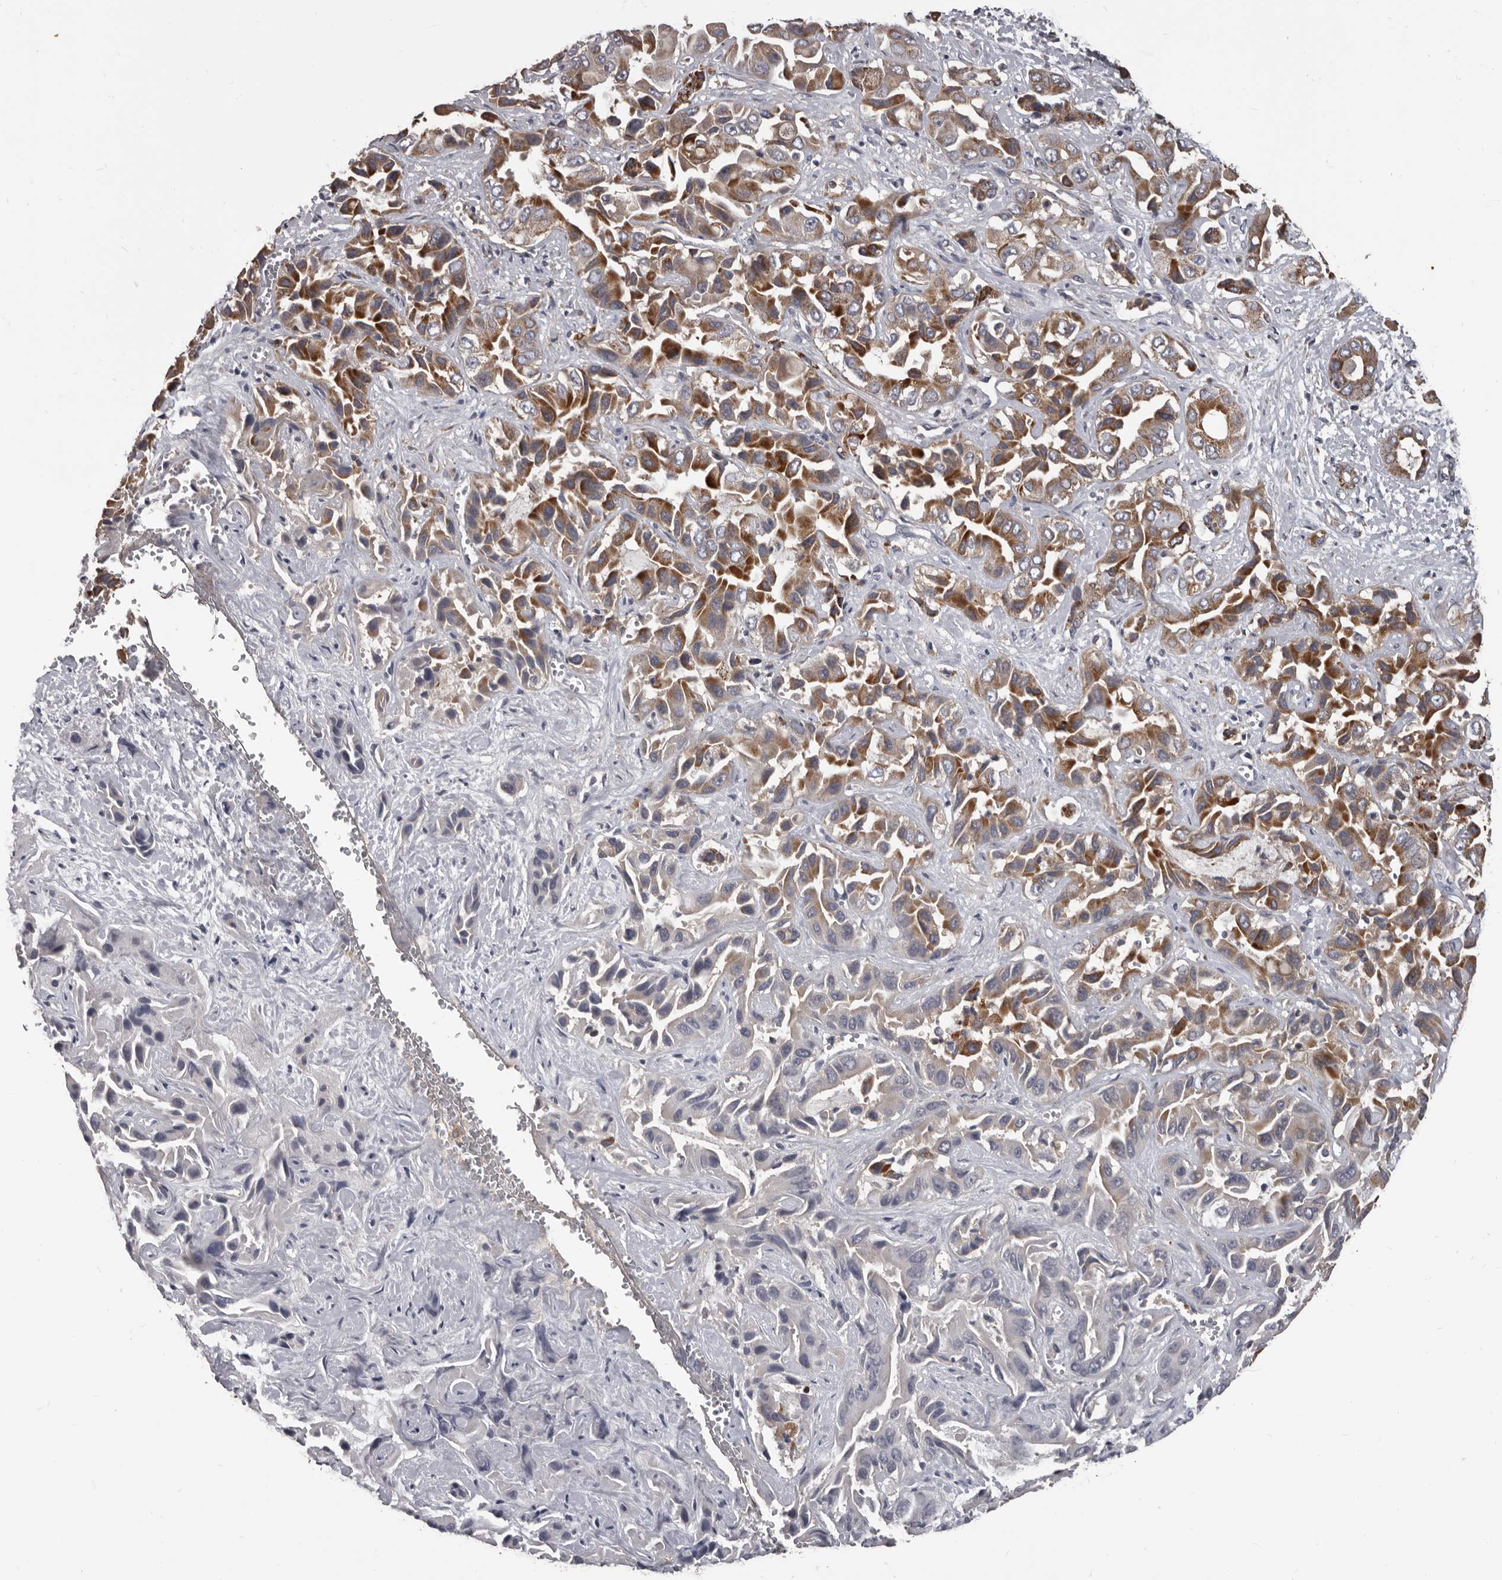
{"staining": {"intensity": "moderate", "quantity": ">75%", "location": "cytoplasmic/membranous"}, "tissue": "liver cancer", "cell_type": "Tumor cells", "image_type": "cancer", "snomed": [{"axis": "morphology", "description": "Cholangiocarcinoma"}, {"axis": "topography", "description": "Liver"}], "caption": "Liver cancer was stained to show a protein in brown. There is medium levels of moderate cytoplasmic/membranous expression in approximately >75% of tumor cells.", "gene": "ALDH5A1", "patient": {"sex": "female", "age": 52}}